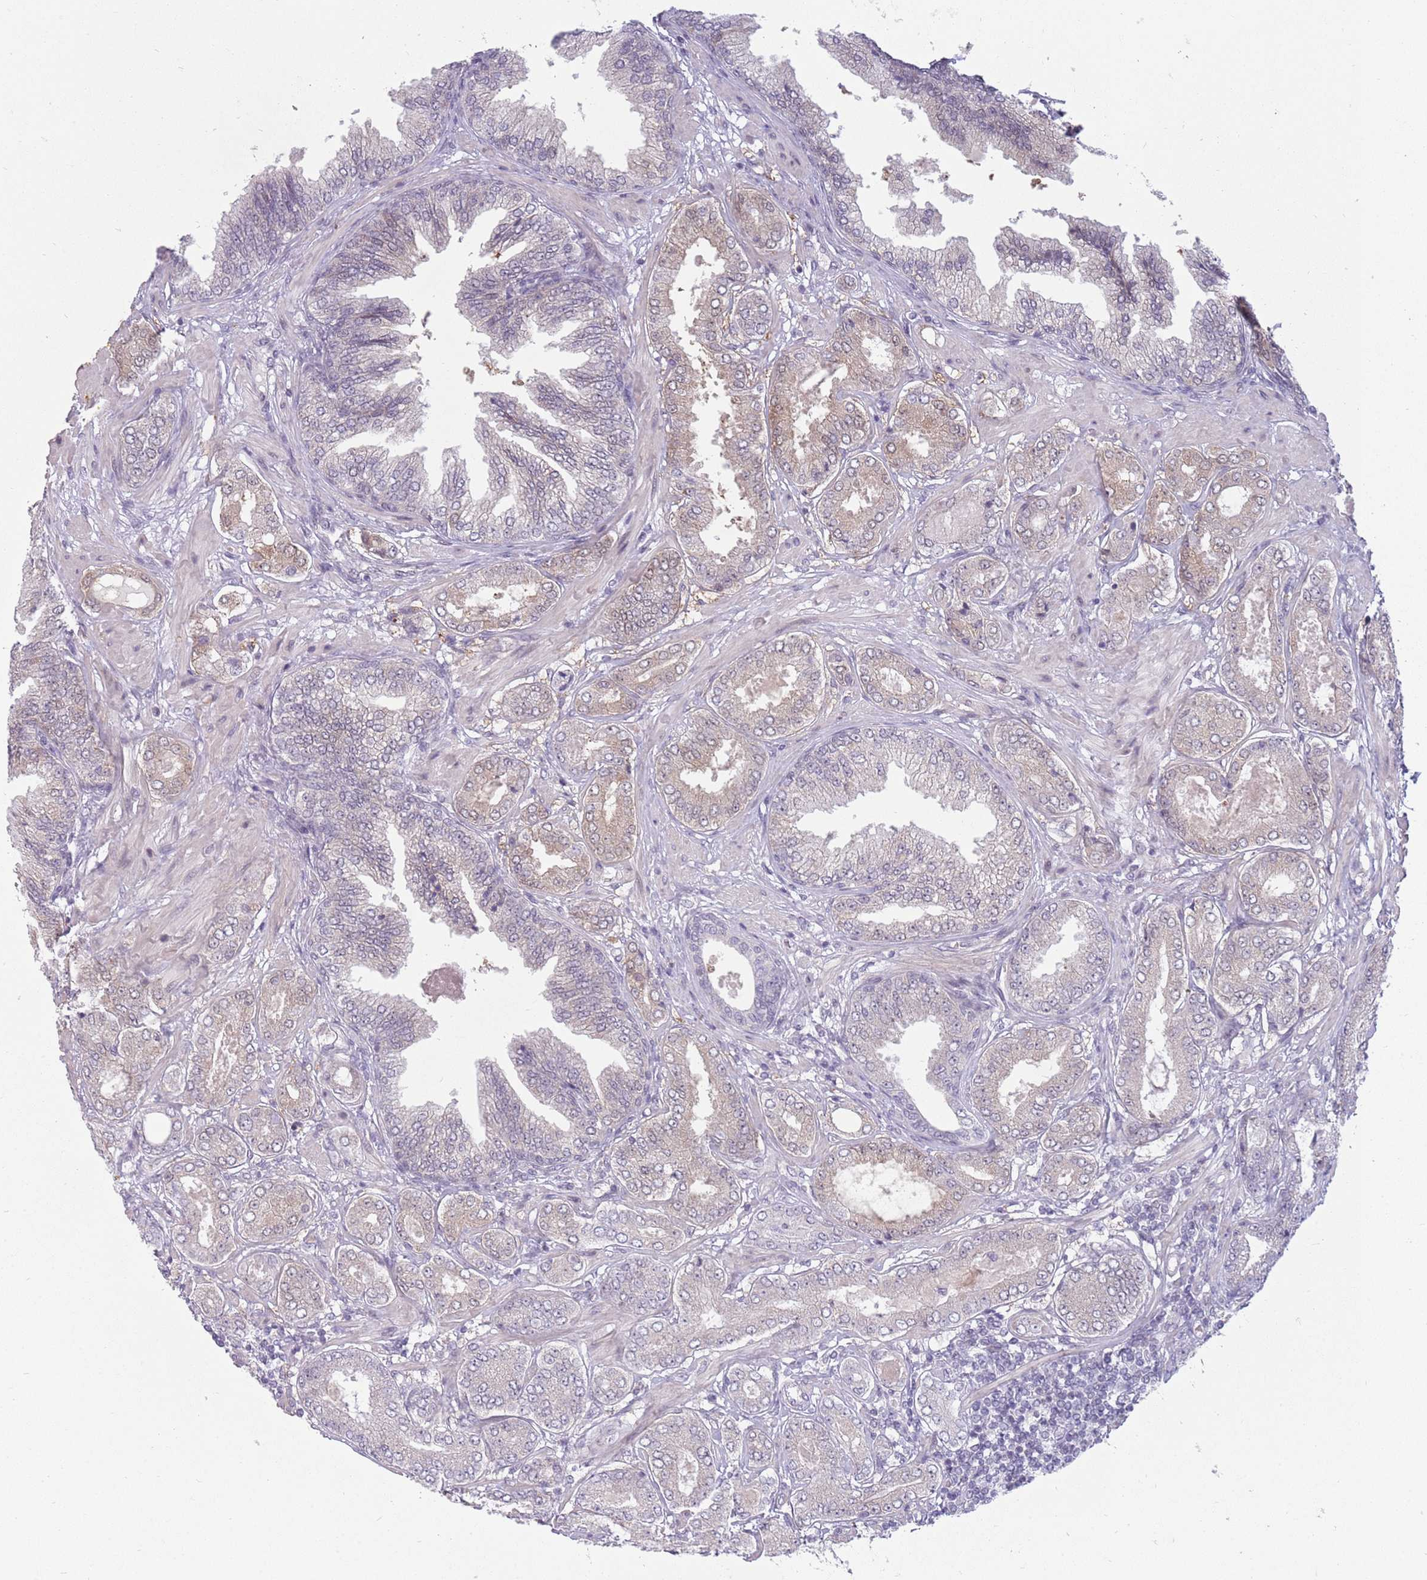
{"staining": {"intensity": "weak", "quantity": "<25%", "location": "cytoplasmic/membranous"}, "tissue": "prostate cancer", "cell_type": "Tumor cells", "image_type": "cancer", "snomed": [{"axis": "morphology", "description": "Adenocarcinoma, Low grade"}, {"axis": "topography", "description": "Prostate"}], "caption": "Micrograph shows no protein expression in tumor cells of prostate adenocarcinoma (low-grade) tissue.", "gene": "ZNF574", "patient": {"sex": "male", "age": 63}}